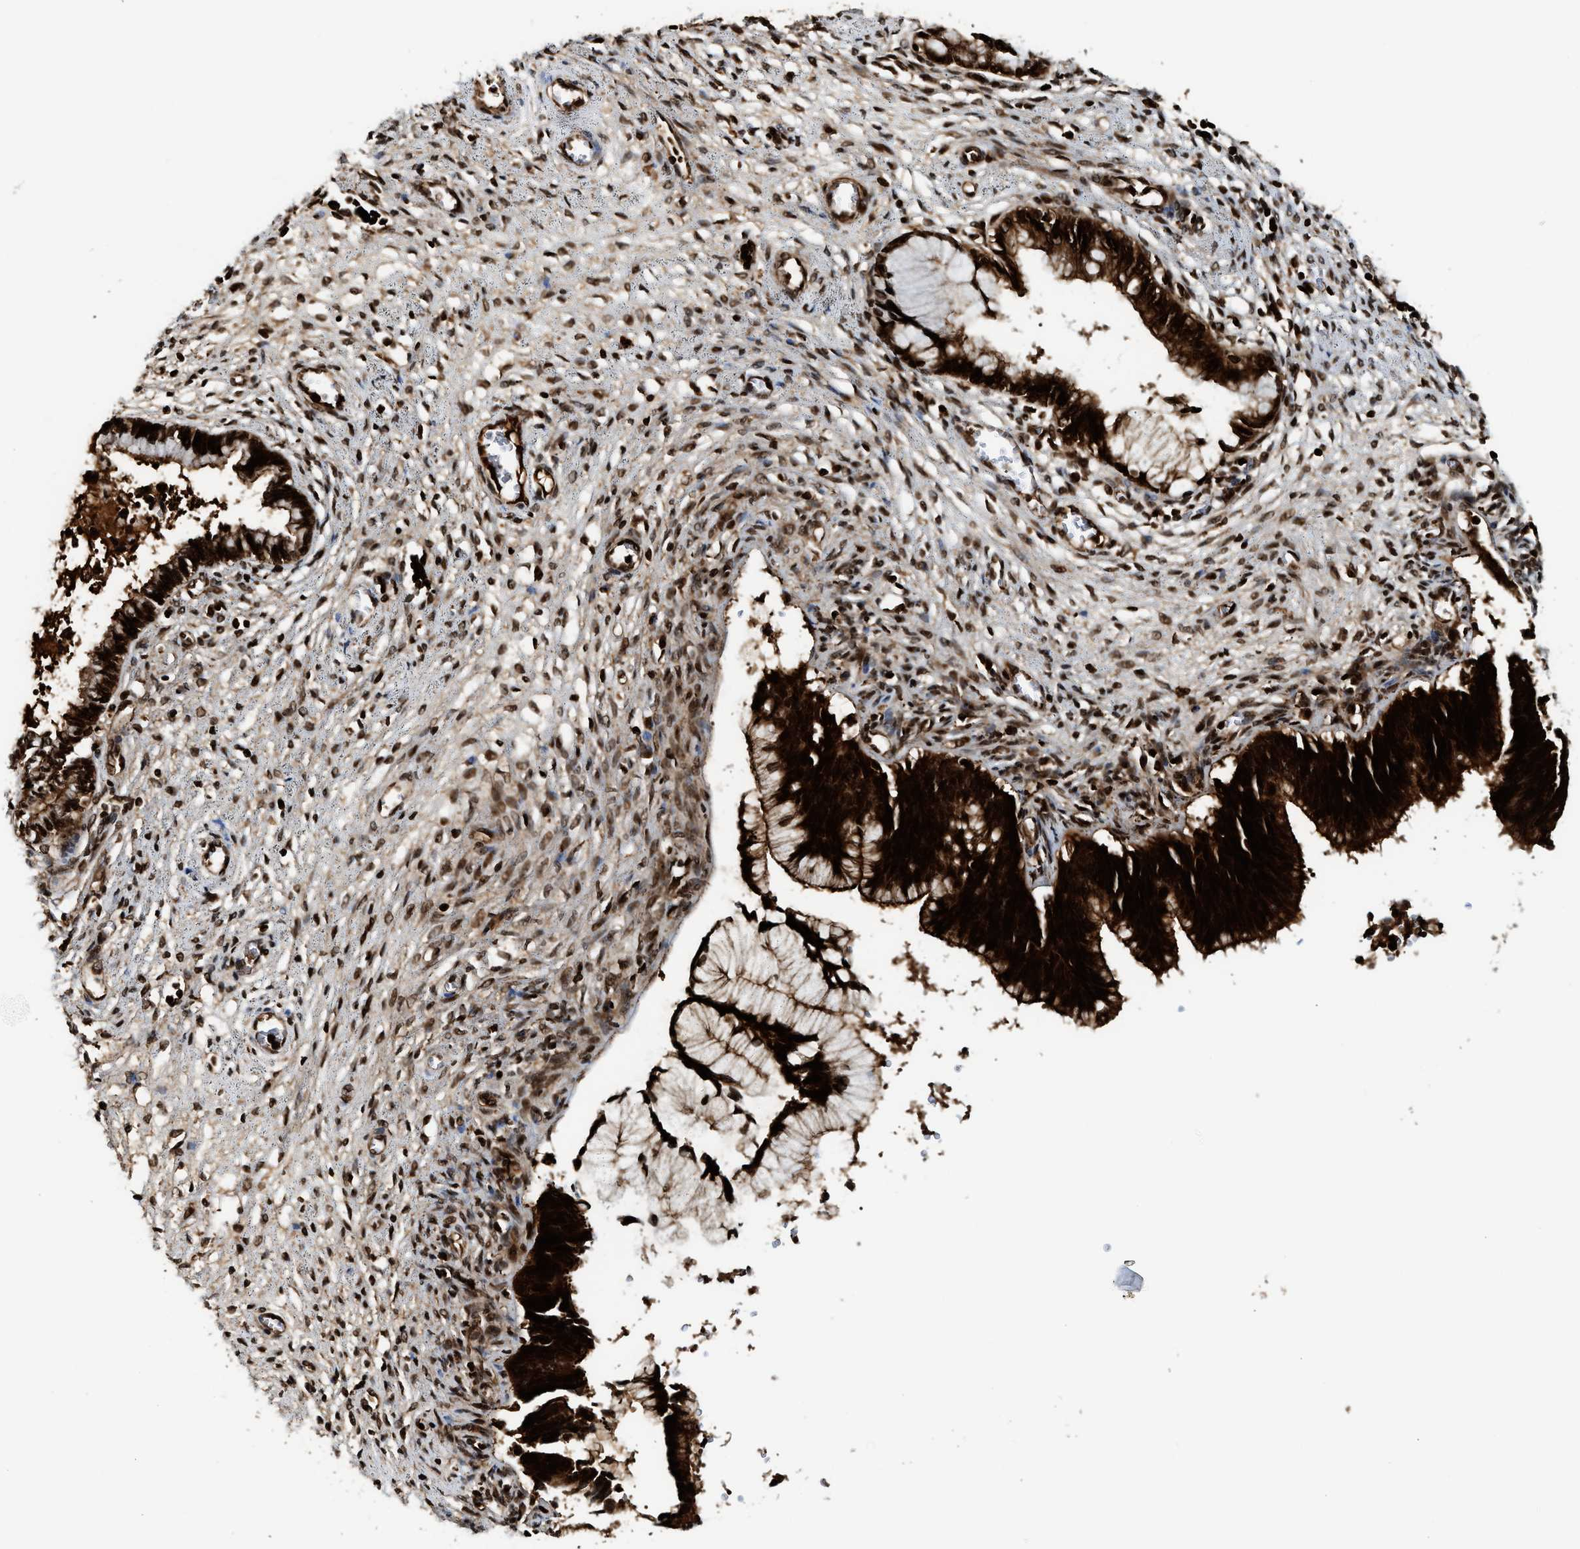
{"staining": {"intensity": "strong", "quantity": ">75%", "location": "cytoplasmic/membranous,nuclear"}, "tissue": "cervical cancer", "cell_type": "Tumor cells", "image_type": "cancer", "snomed": [{"axis": "morphology", "description": "Adenocarcinoma, NOS"}, {"axis": "topography", "description": "Cervix"}], "caption": "Adenocarcinoma (cervical) stained with a protein marker shows strong staining in tumor cells.", "gene": "MDM2", "patient": {"sex": "female", "age": 44}}